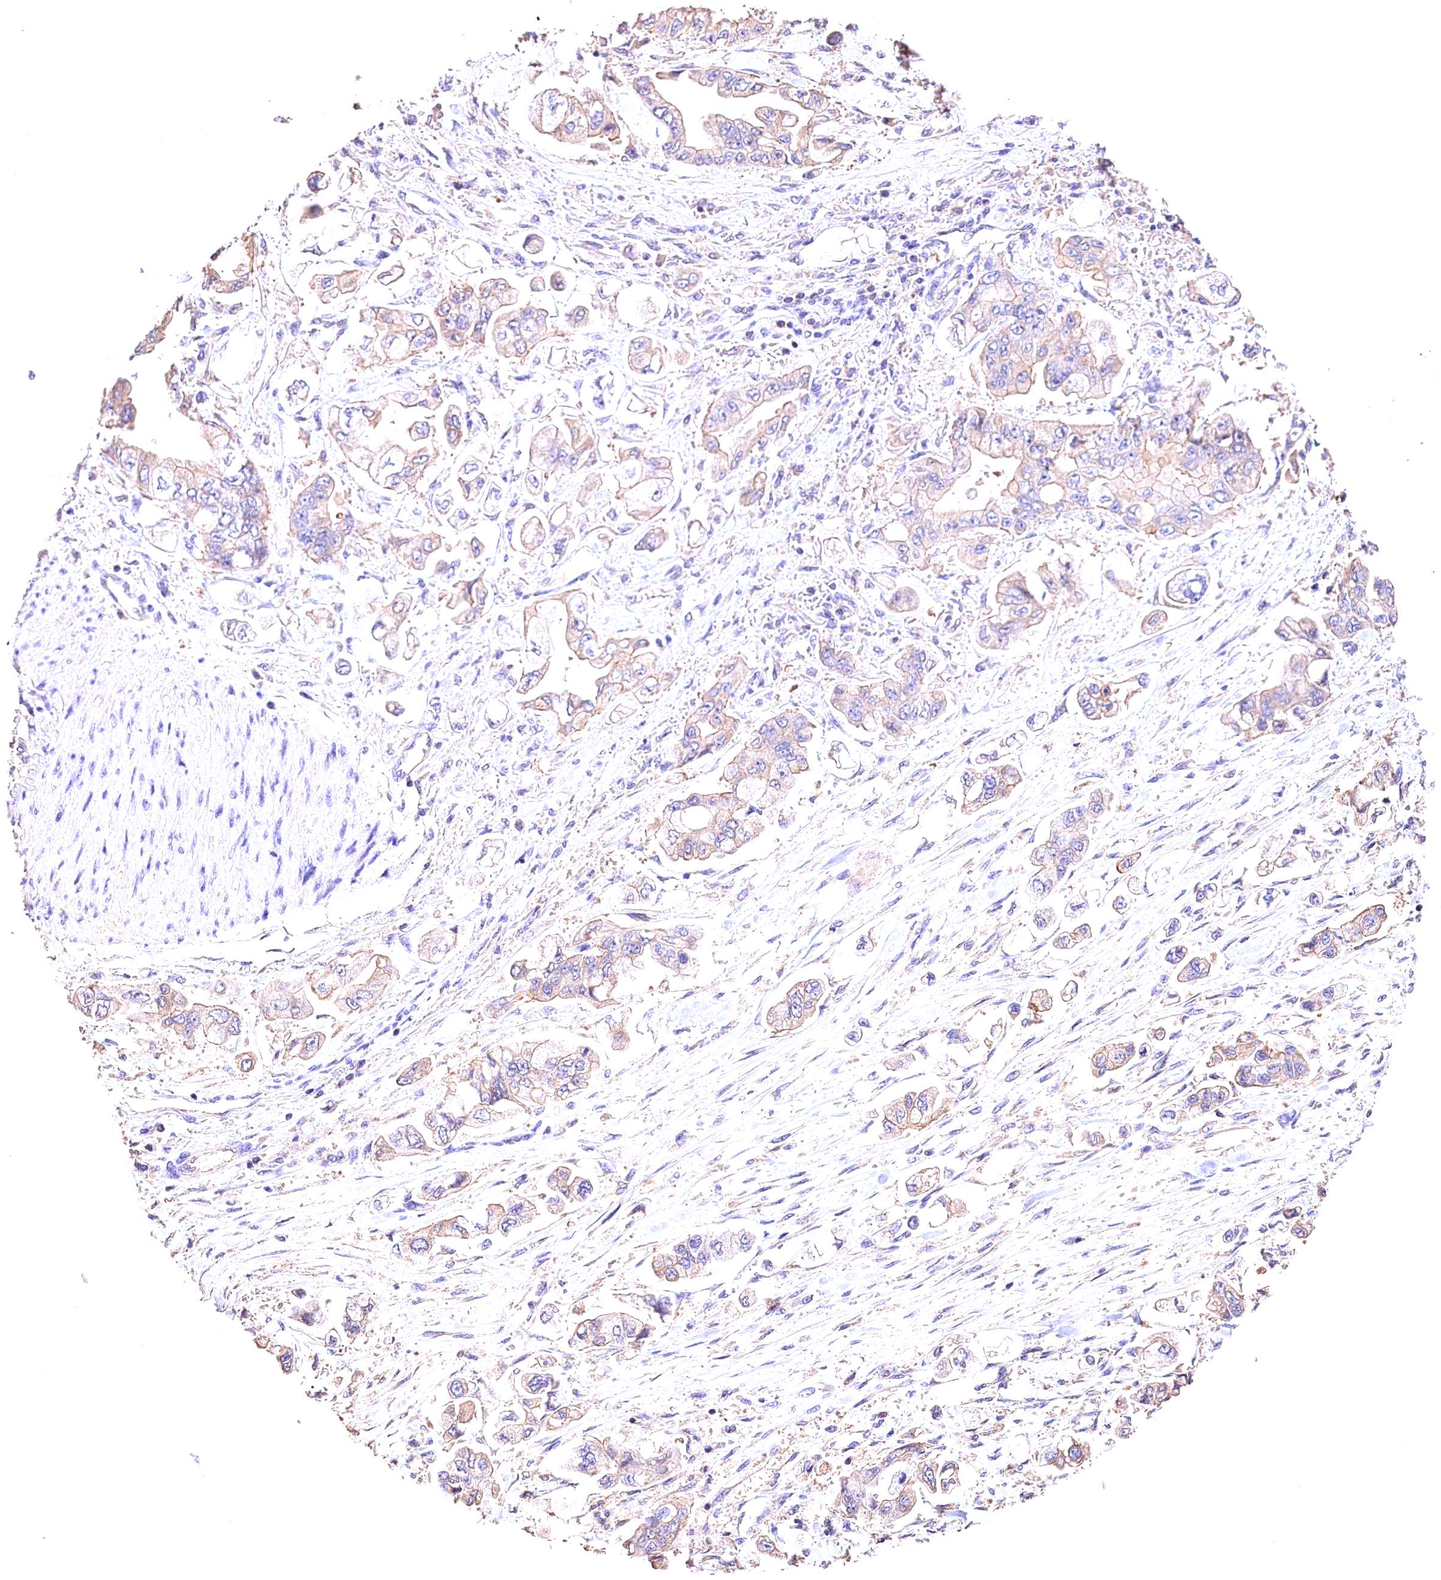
{"staining": {"intensity": "weak", "quantity": "25%-75%", "location": "cytoplasmic/membranous"}, "tissue": "stomach cancer", "cell_type": "Tumor cells", "image_type": "cancer", "snomed": [{"axis": "morphology", "description": "Adenocarcinoma, NOS"}, {"axis": "topography", "description": "Stomach"}], "caption": "There is low levels of weak cytoplasmic/membranous expression in tumor cells of stomach adenocarcinoma, as demonstrated by immunohistochemical staining (brown color).", "gene": "OAS3", "patient": {"sex": "male", "age": 62}}